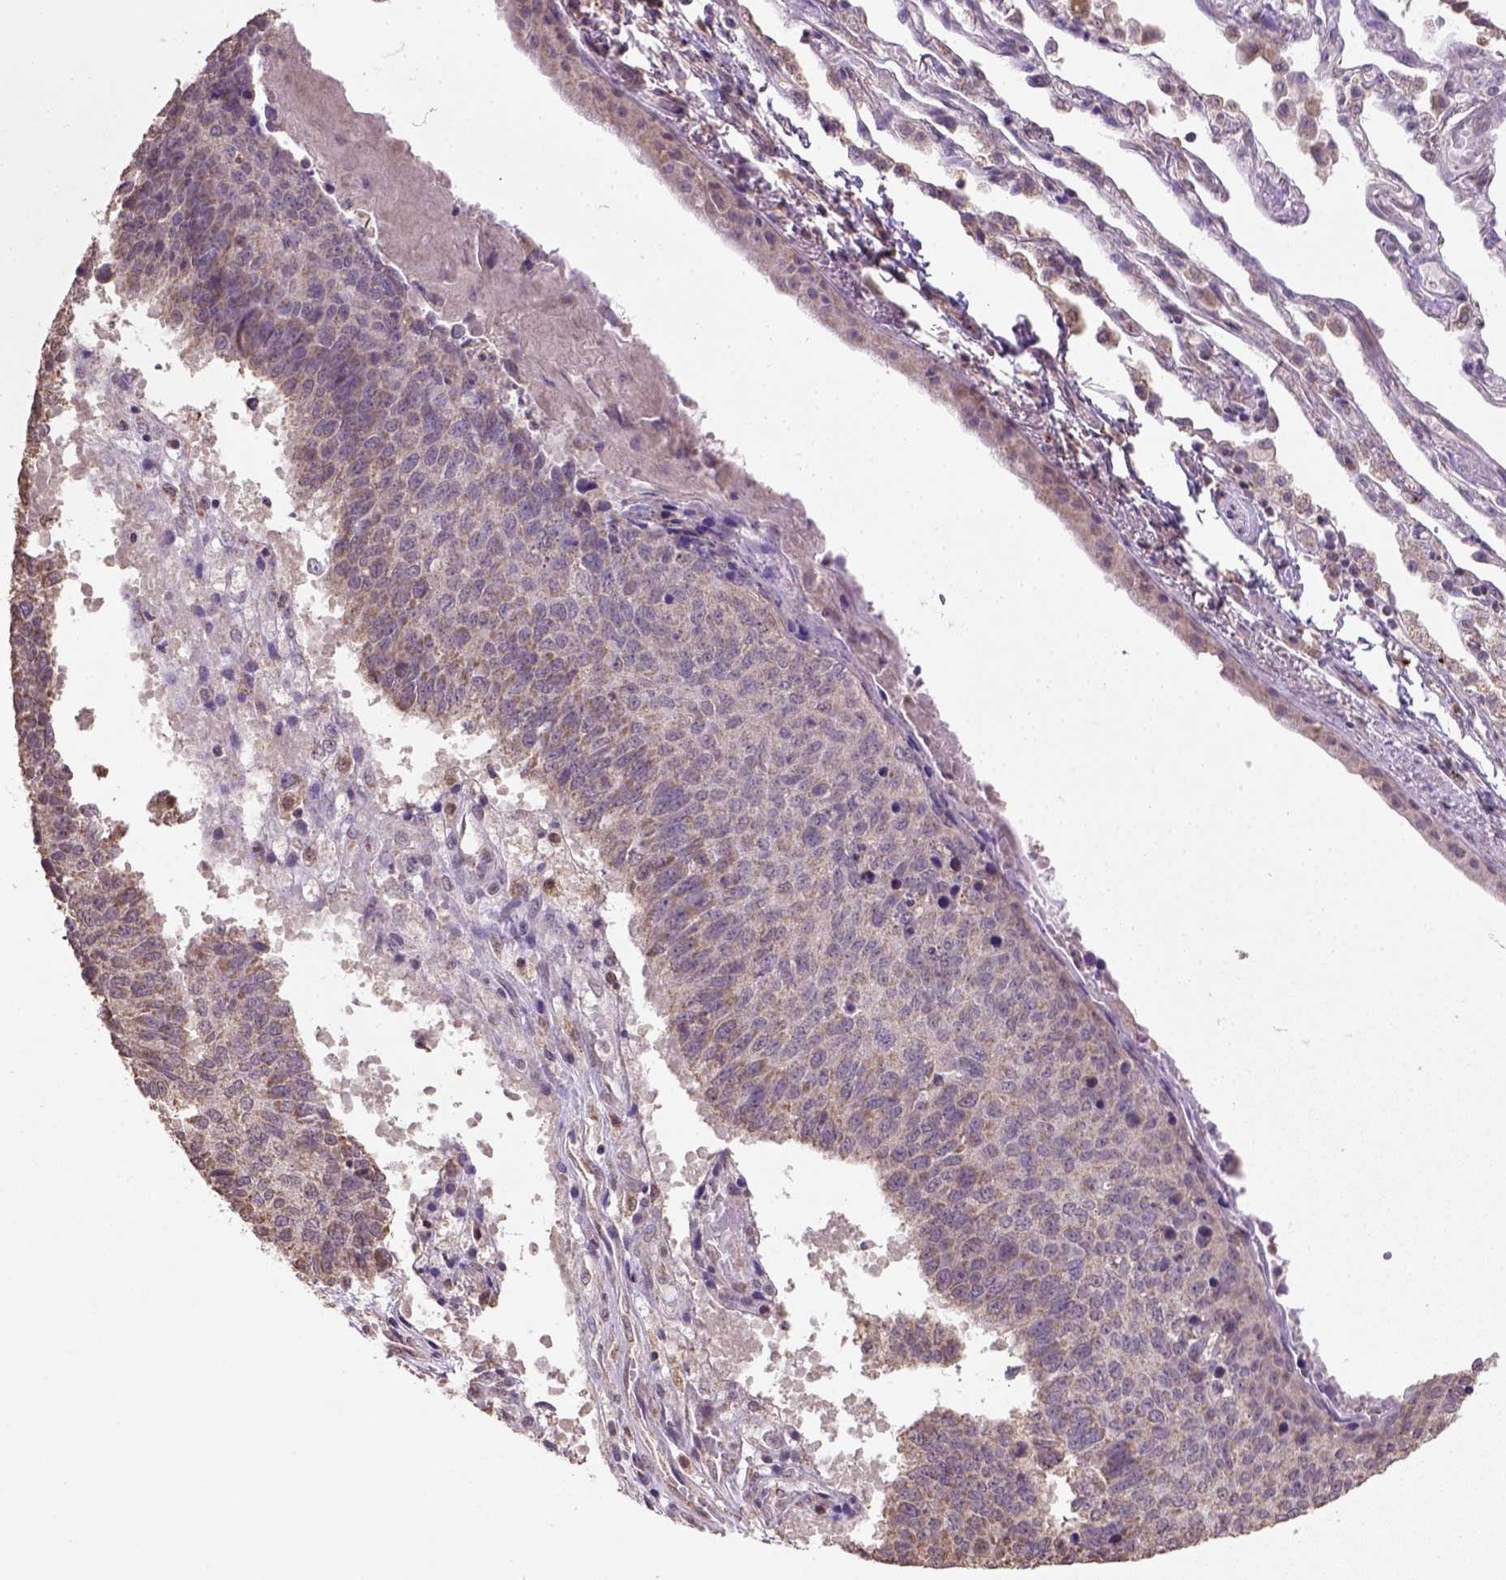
{"staining": {"intensity": "moderate", "quantity": "<25%", "location": "cytoplasmic/membranous"}, "tissue": "lung cancer", "cell_type": "Tumor cells", "image_type": "cancer", "snomed": [{"axis": "morphology", "description": "Squamous cell carcinoma, NOS"}, {"axis": "topography", "description": "Lung"}], "caption": "Lung cancer (squamous cell carcinoma) stained for a protein (brown) exhibits moderate cytoplasmic/membranous positive expression in approximately <25% of tumor cells.", "gene": "NUDT10", "patient": {"sex": "male", "age": 73}}